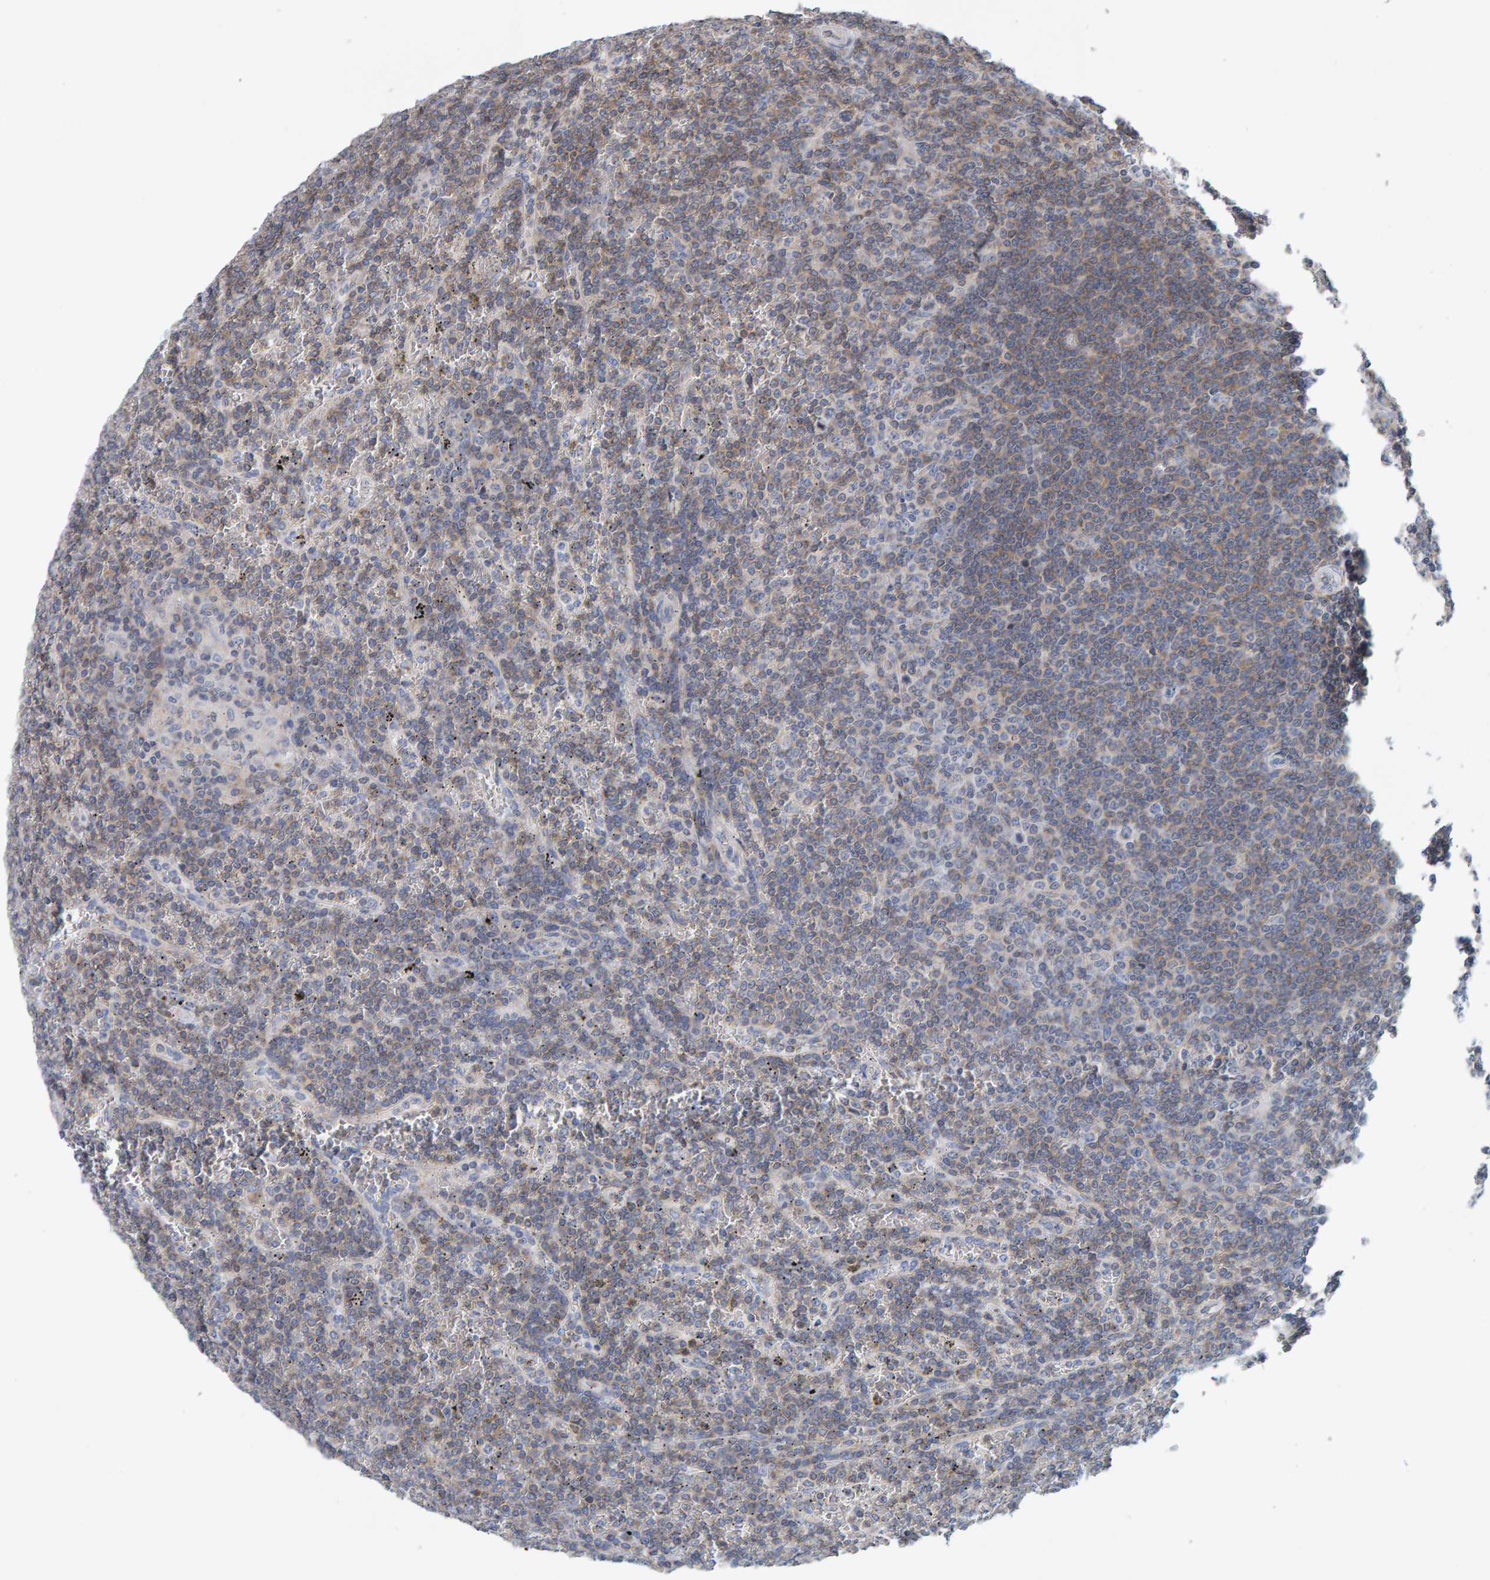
{"staining": {"intensity": "weak", "quantity": ">75%", "location": "cytoplasmic/membranous"}, "tissue": "lymphoma", "cell_type": "Tumor cells", "image_type": "cancer", "snomed": [{"axis": "morphology", "description": "Malignant lymphoma, non-Hodgkin's type, Low grade"}, {"axis": "topography", "description": "Spleen"}], "caption": "Human lymphoma stained with a brown dye displays weak cytoplasmic/membranous positive expression in about >75% of tumor cells.", "gene": "RGP1", "patient": {"sex": "female", "age": 19}}